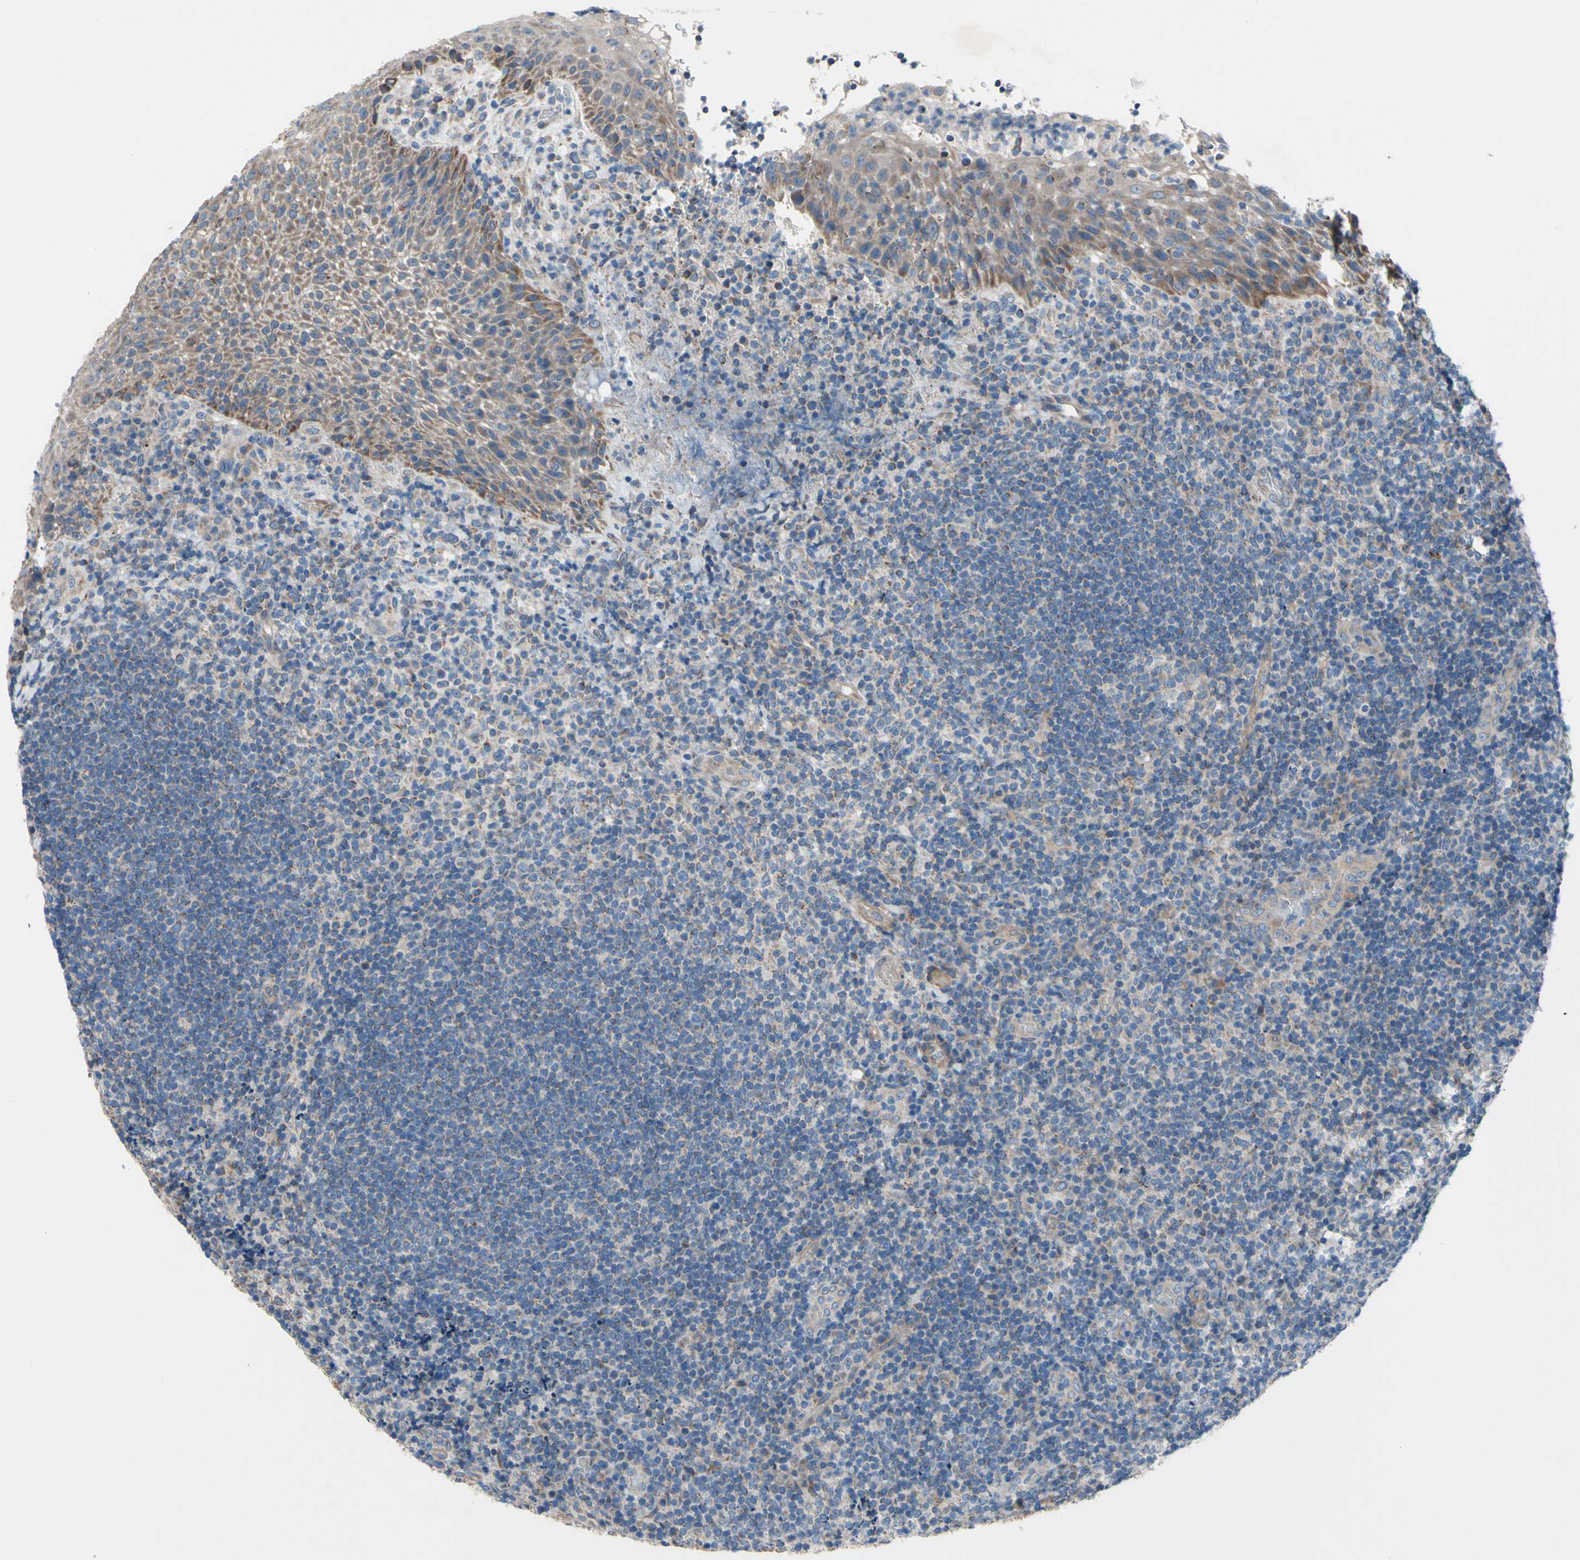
{"staining": {"intensity": "weak", "quantity": "25%-75%", "location": "cytoplasmic/membranous"}, "tissue": "lymphoma", "cell_type": "Tumor cells", "image_type": "cancer", "snomed": [{"axis": "morphology", "description": "Malignant lymphoma, non-Hodgkin's type, High grade"}, {"axis": "topography", "description": "Tonsil"}], "caption": "Approximately 25%-75% of tumor cells in human malignant lymphoma, non-Hodgkin's type (high-grade) exhibit weak cytoplasmic/membranous protein expression as visualized by brown immunohistochemical staining.", "gene": "GRAMD2B", "patient": {"sex": "female", "age": 36}}